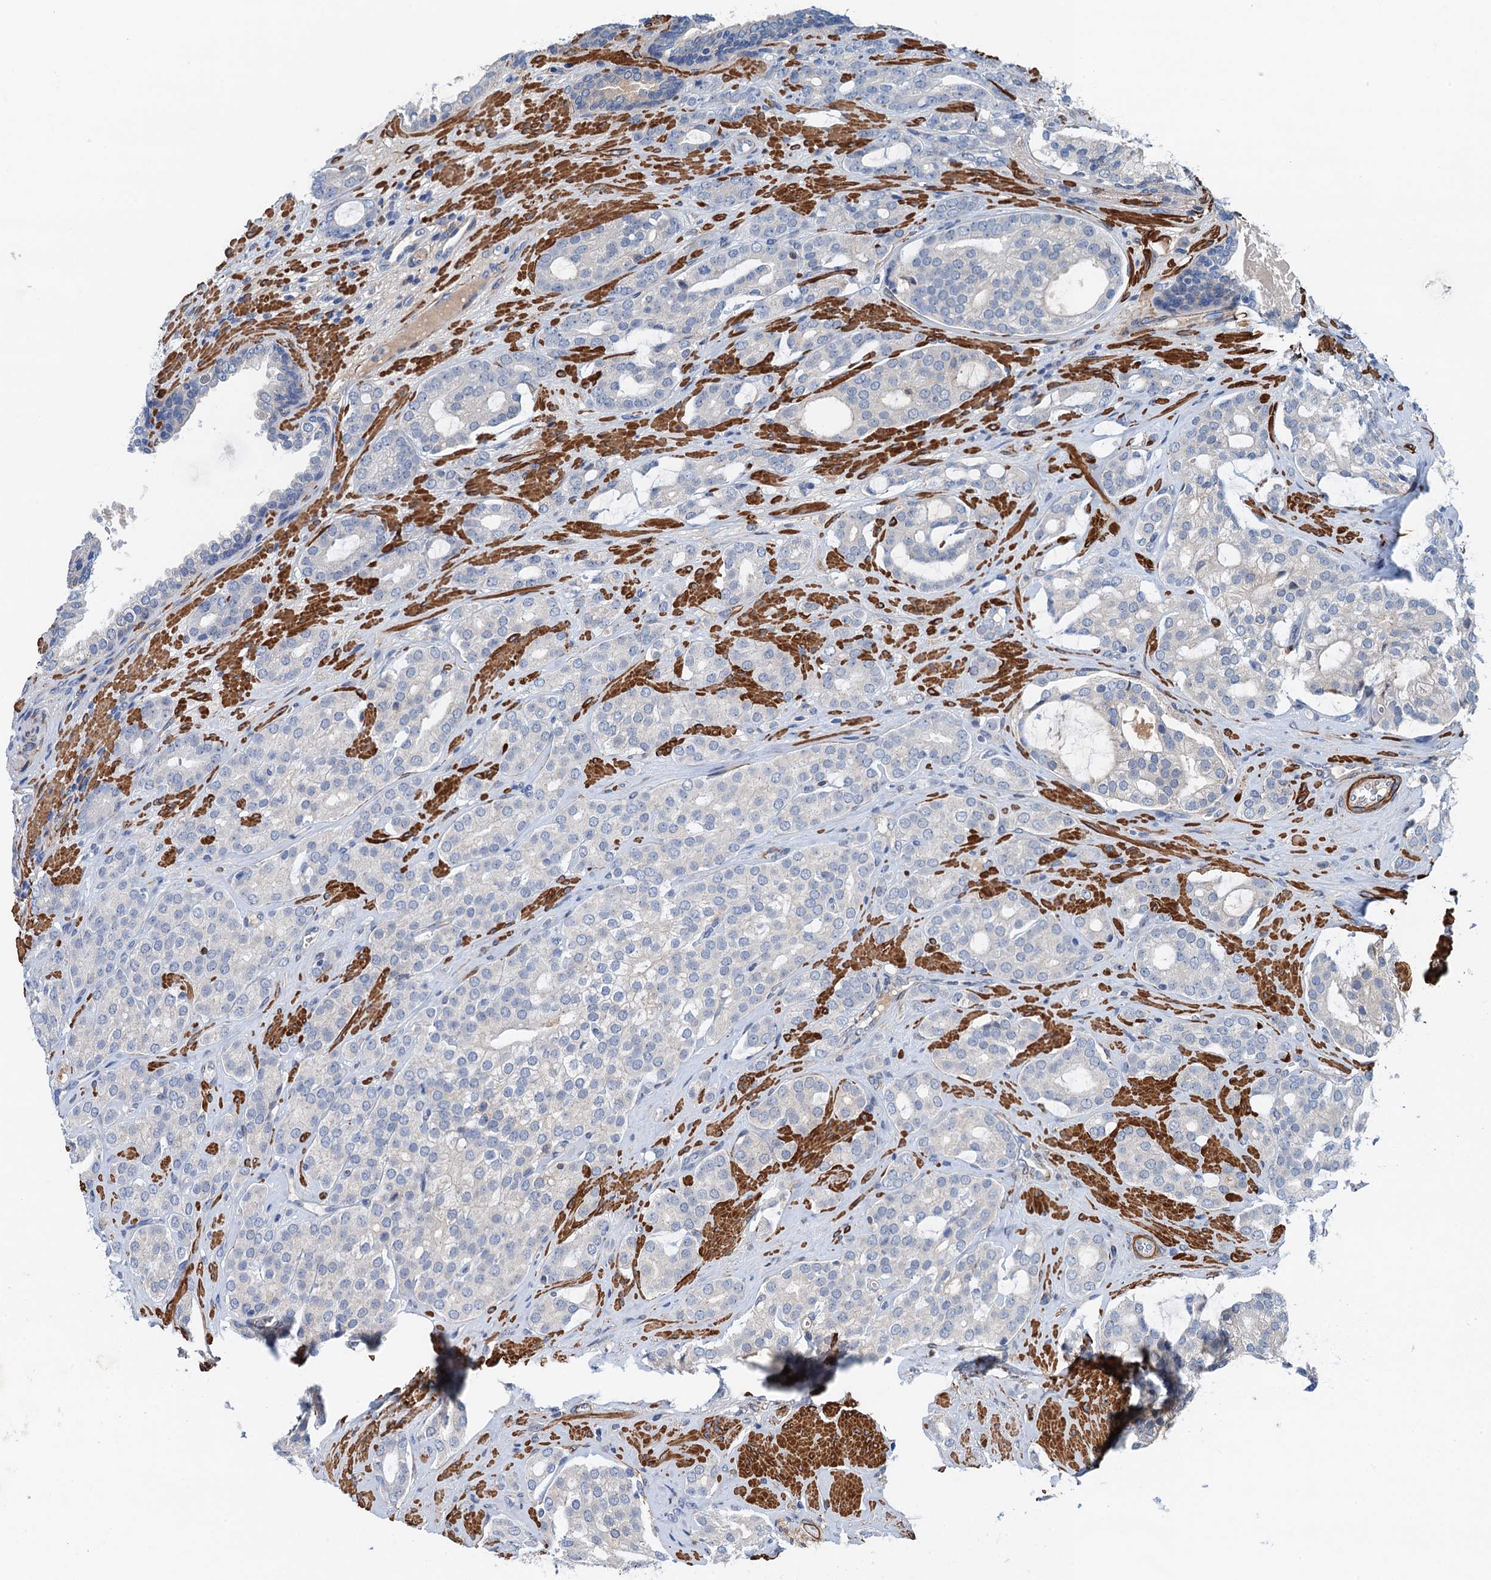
{"staining": {"intensity": "negative", "quantity": "none", "location": "none"}, "tissue": "prostate cancer", "cell_type": "Tumor cells", "image_type": "cancer", "snomed": [{"axis": "morphology", "description": "Adenocarcinoma, High grade"}, {"axis": "topography", "description": "Prostate"}], "caption": "This is an IHC photomicrograph of prostate cancer (high-grade adenocarcinoma). There is no staining in tumor cells.", "gene": "CSTPP1", "patient": {"sex": "male", "age": 63}}